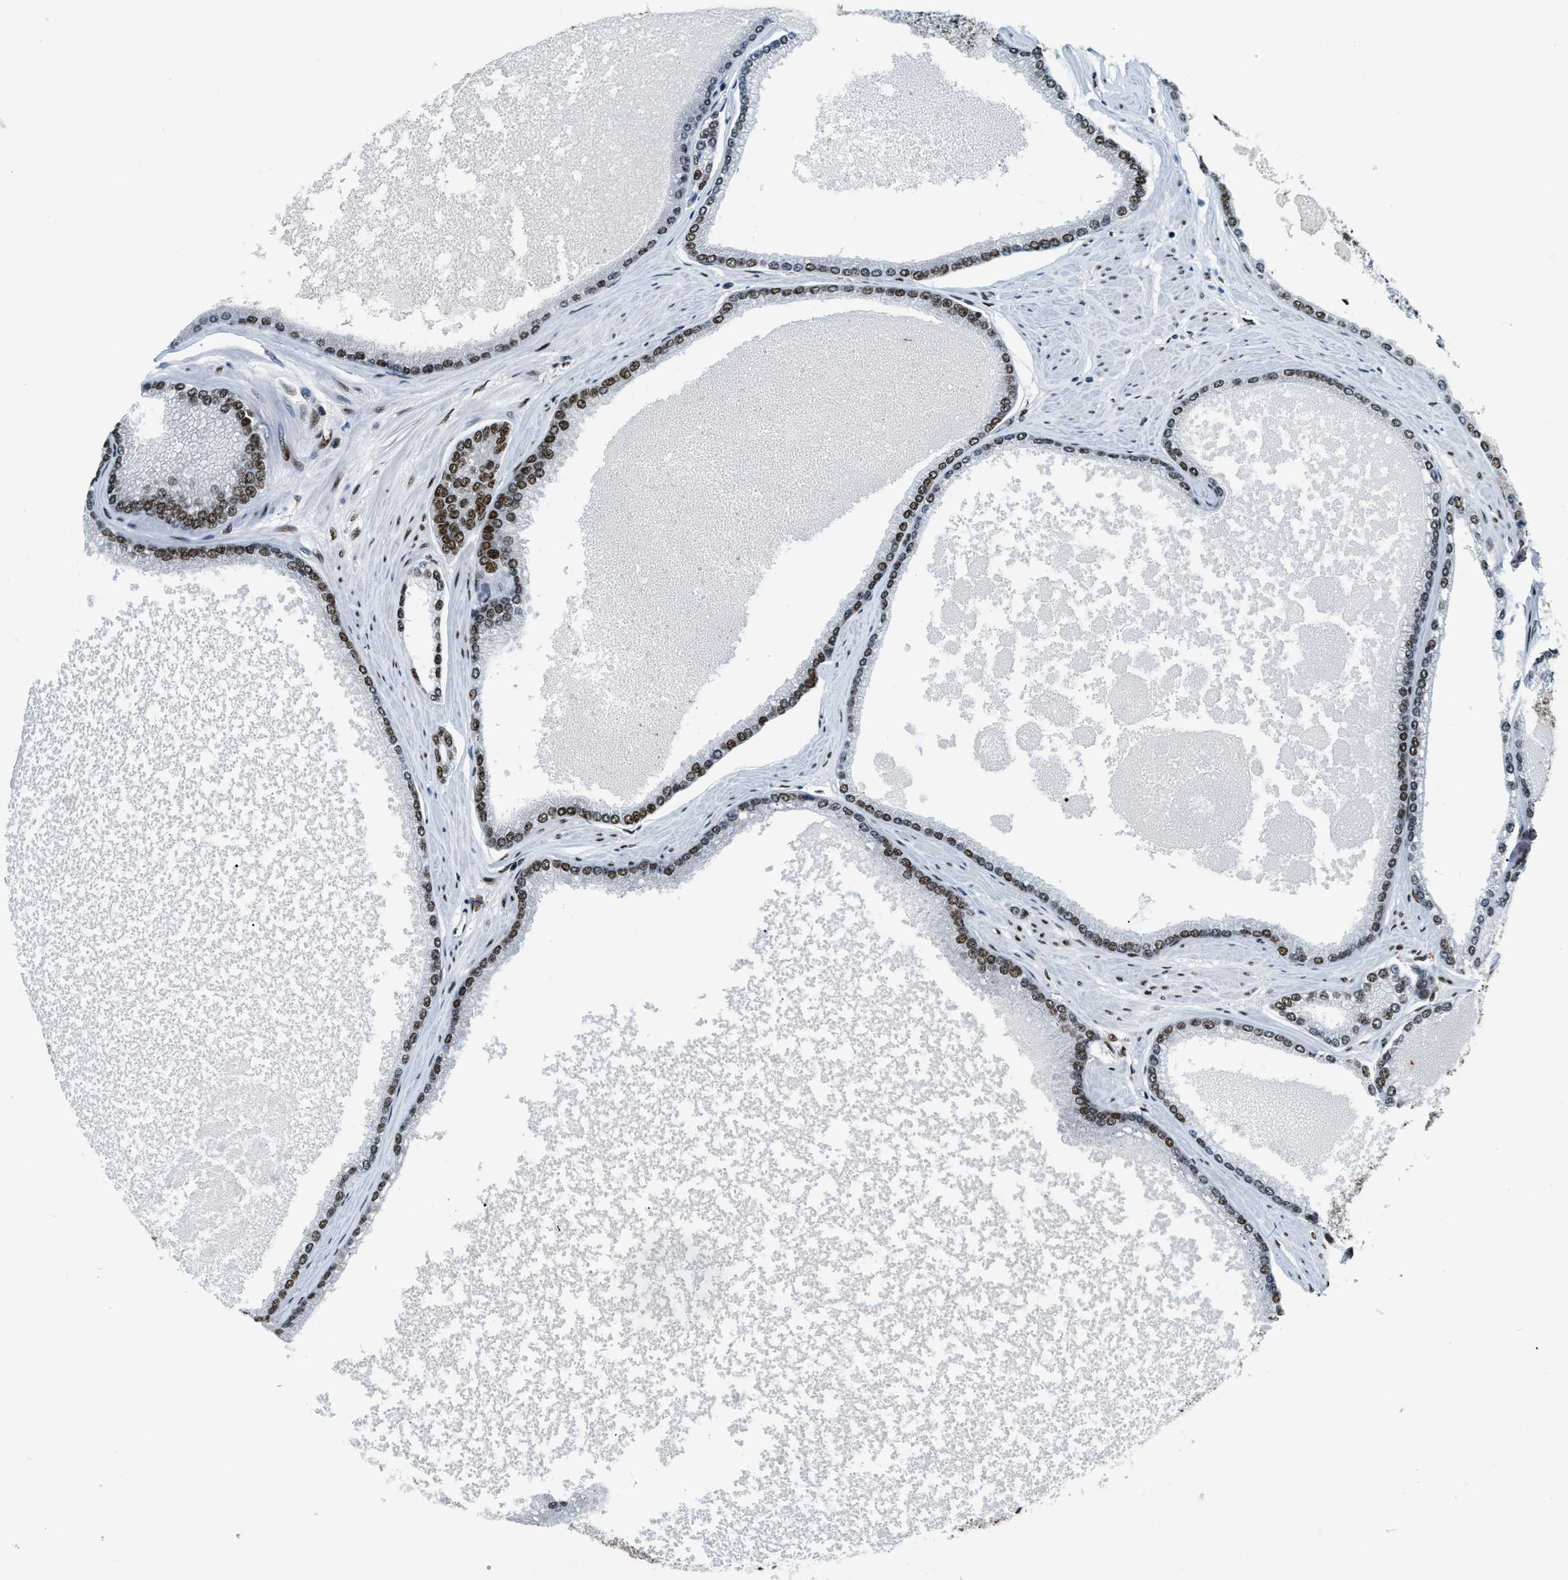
{"staining": {"intensity": "moderate", "quantity": "25%-75%", "location": "nuclear"}, "tissue": "prostate cancer", "cell_type": "Tumor cells", "image_type": "cancer", "snomed": [{"axis": "morphology", "description": "Adenocarcinoma, High grade"}, {"axis": "topography", "description": "Prostate"}], "caption": "Prostate cancer was stained to show a protein in brown. There is medium levels of moderate nuclear staining in about 25%-75% of tumor cells.", "gene": "NUMA1", "patient": {"sex": "male", "age": 61}}